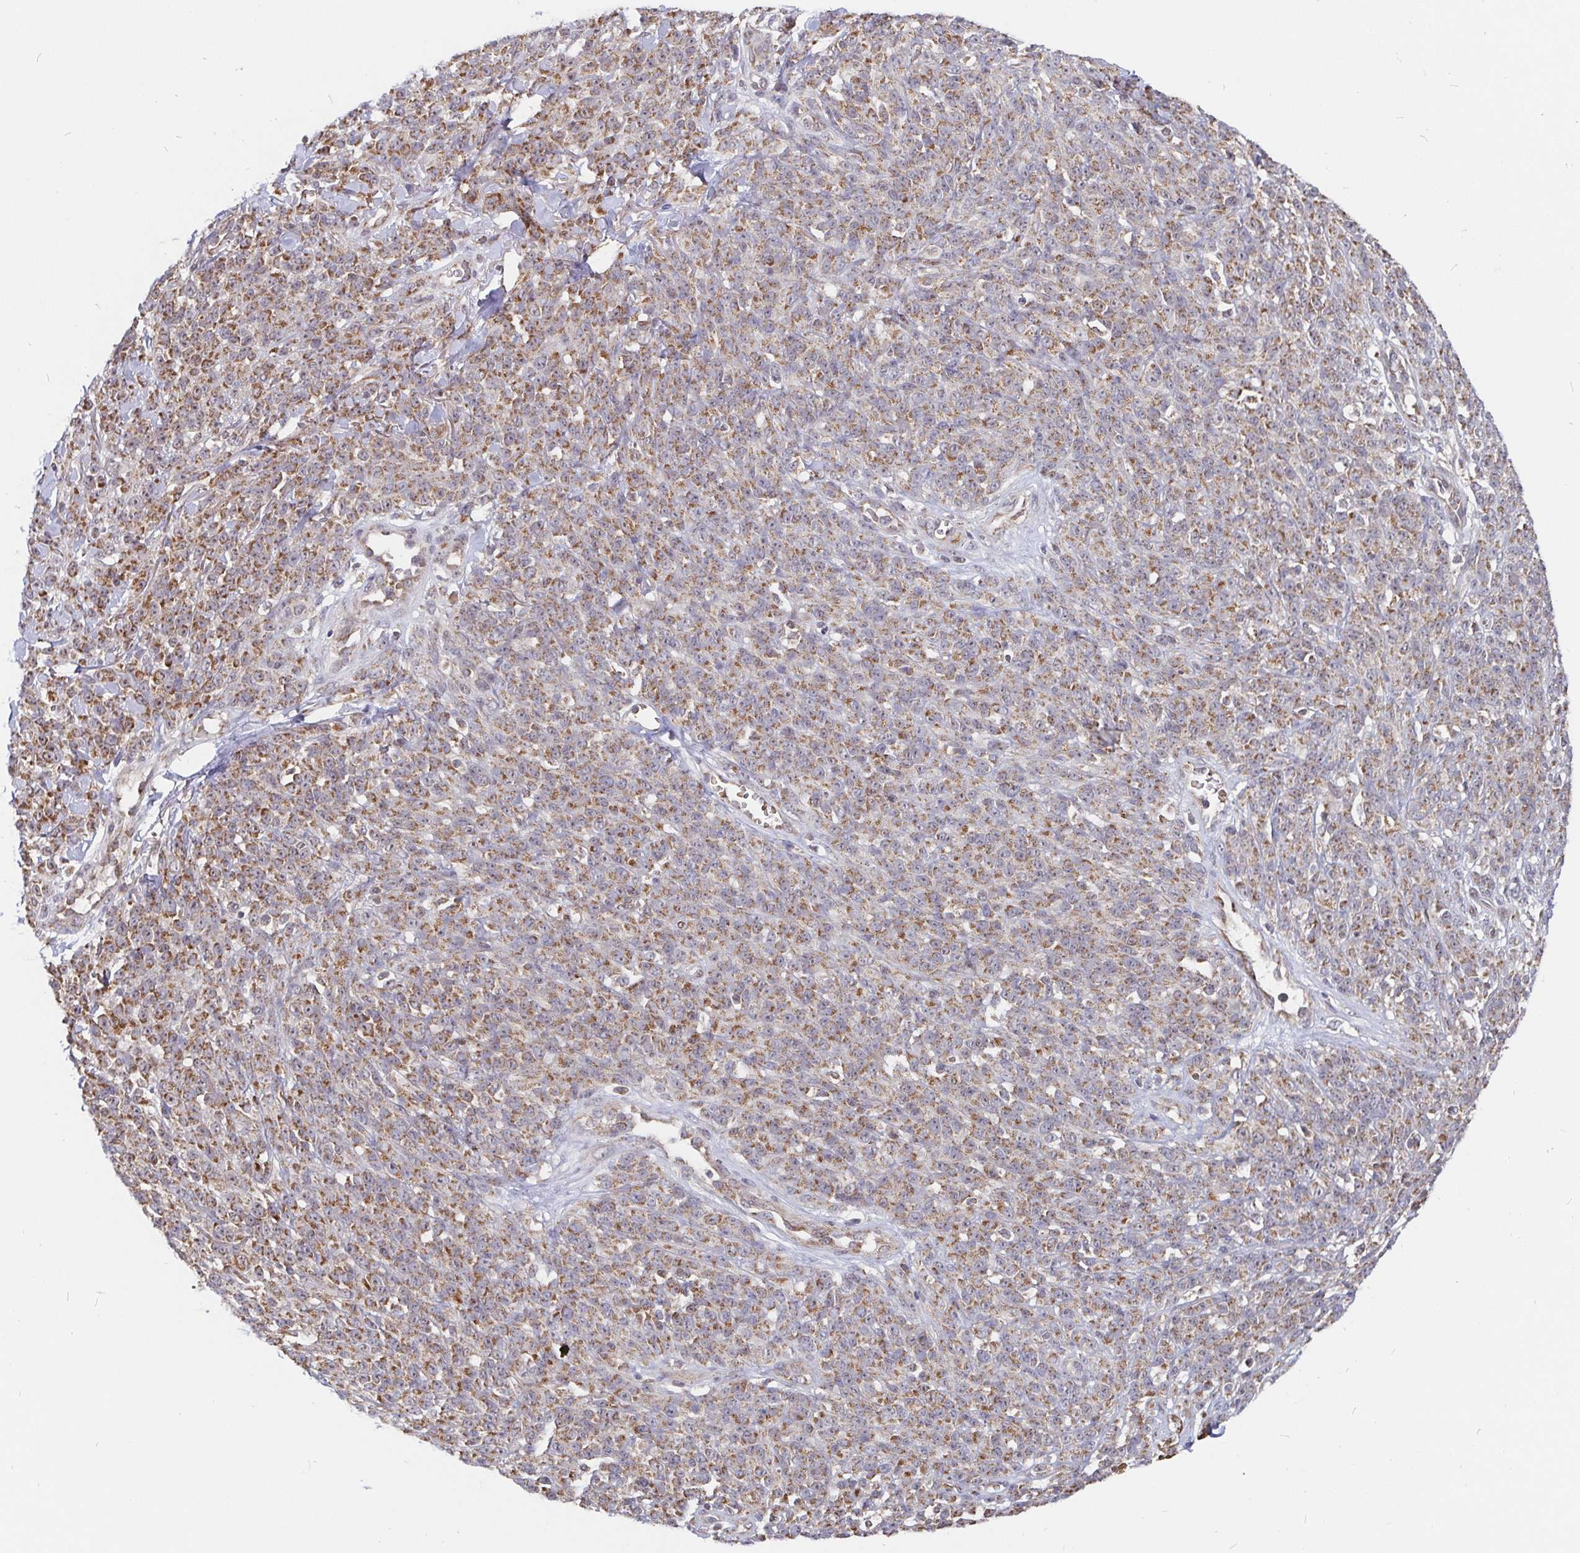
{"staining": {"intensity": "moderate", "quantity": ">75%", "location": "cytoplasmic/membranous"}, "tissue": "melanoma", "cell_type": "Tumor cells", "image_type": "cancer", "snomed": [{"axis": "morphology", "description": "Malignant melanoma, NOS"}, {"axis": "topography", "description": "Skin"}, {"axis": "topography", "description": "Skin of trunk"}], "caption": "Moderate cytoplasmic/membranous expression for a protein is appreciated in approximately >75% of tumor cells of melanoma using immunohistochemistry.", "gene": "PDF", "patient": {"sex": "male", "age": 74}}